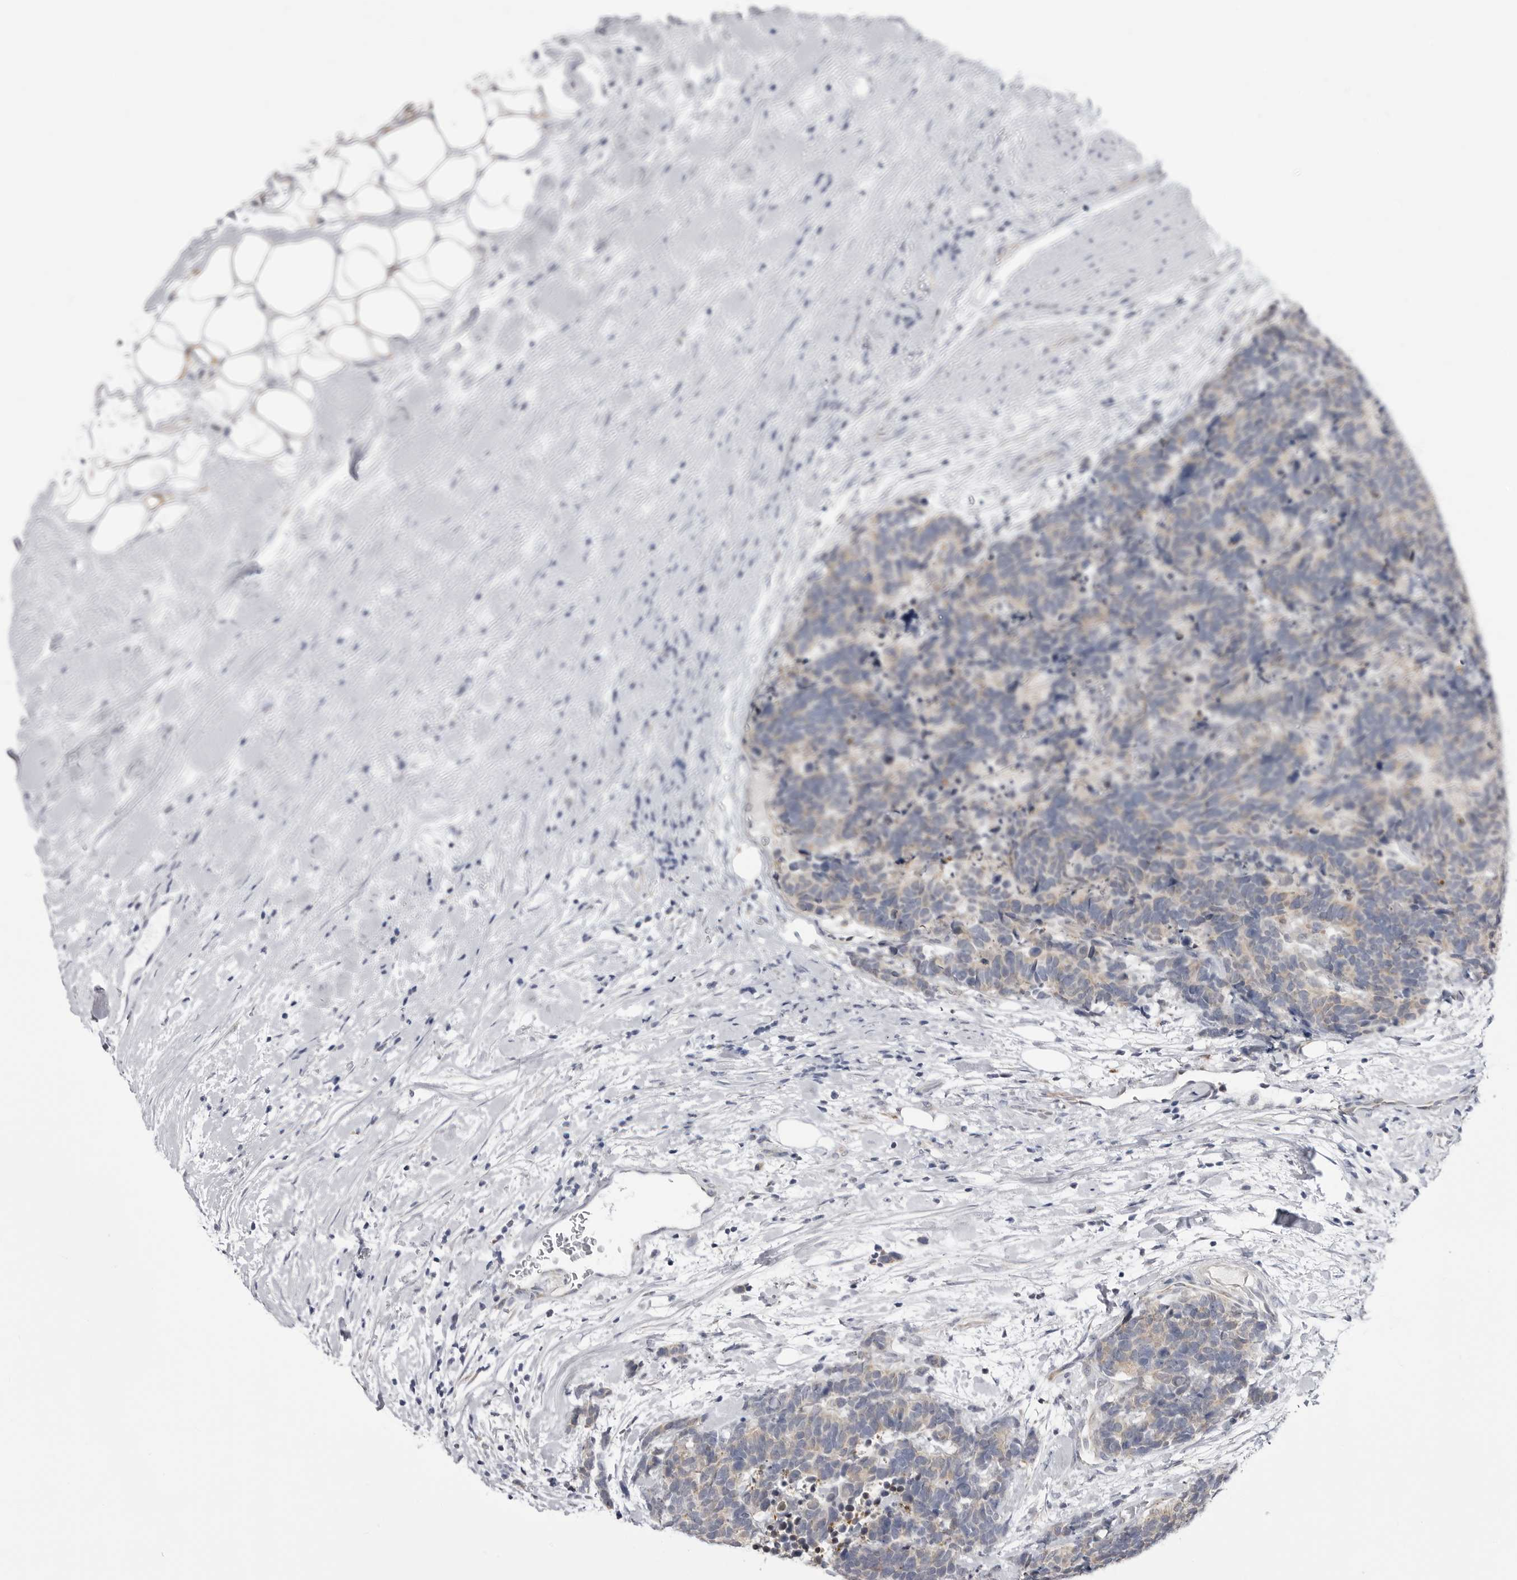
{"staining": {"intensity": "weak", "quantity": "<25%", "location": "cytoplasmic/membranous"}, "tissue": "carcinoid", "cell_type": "Tumor cells", "image_type": "cancer", "snomed": [{"axis": "morphology", "description": "Carcinoma, NOS"}, {"axis": "morphology", "description": "Carcinoid, malignant, NOS"}, {"axis": "topography", "description": "Urinary bladder"}], "caption": "The histopathology image shows no significant positivity in tumor cells of carcinoid (malignant). Nuclei are stained in blue.", "gene": "FH", "patient": {"sex": "male", "age": 57}}